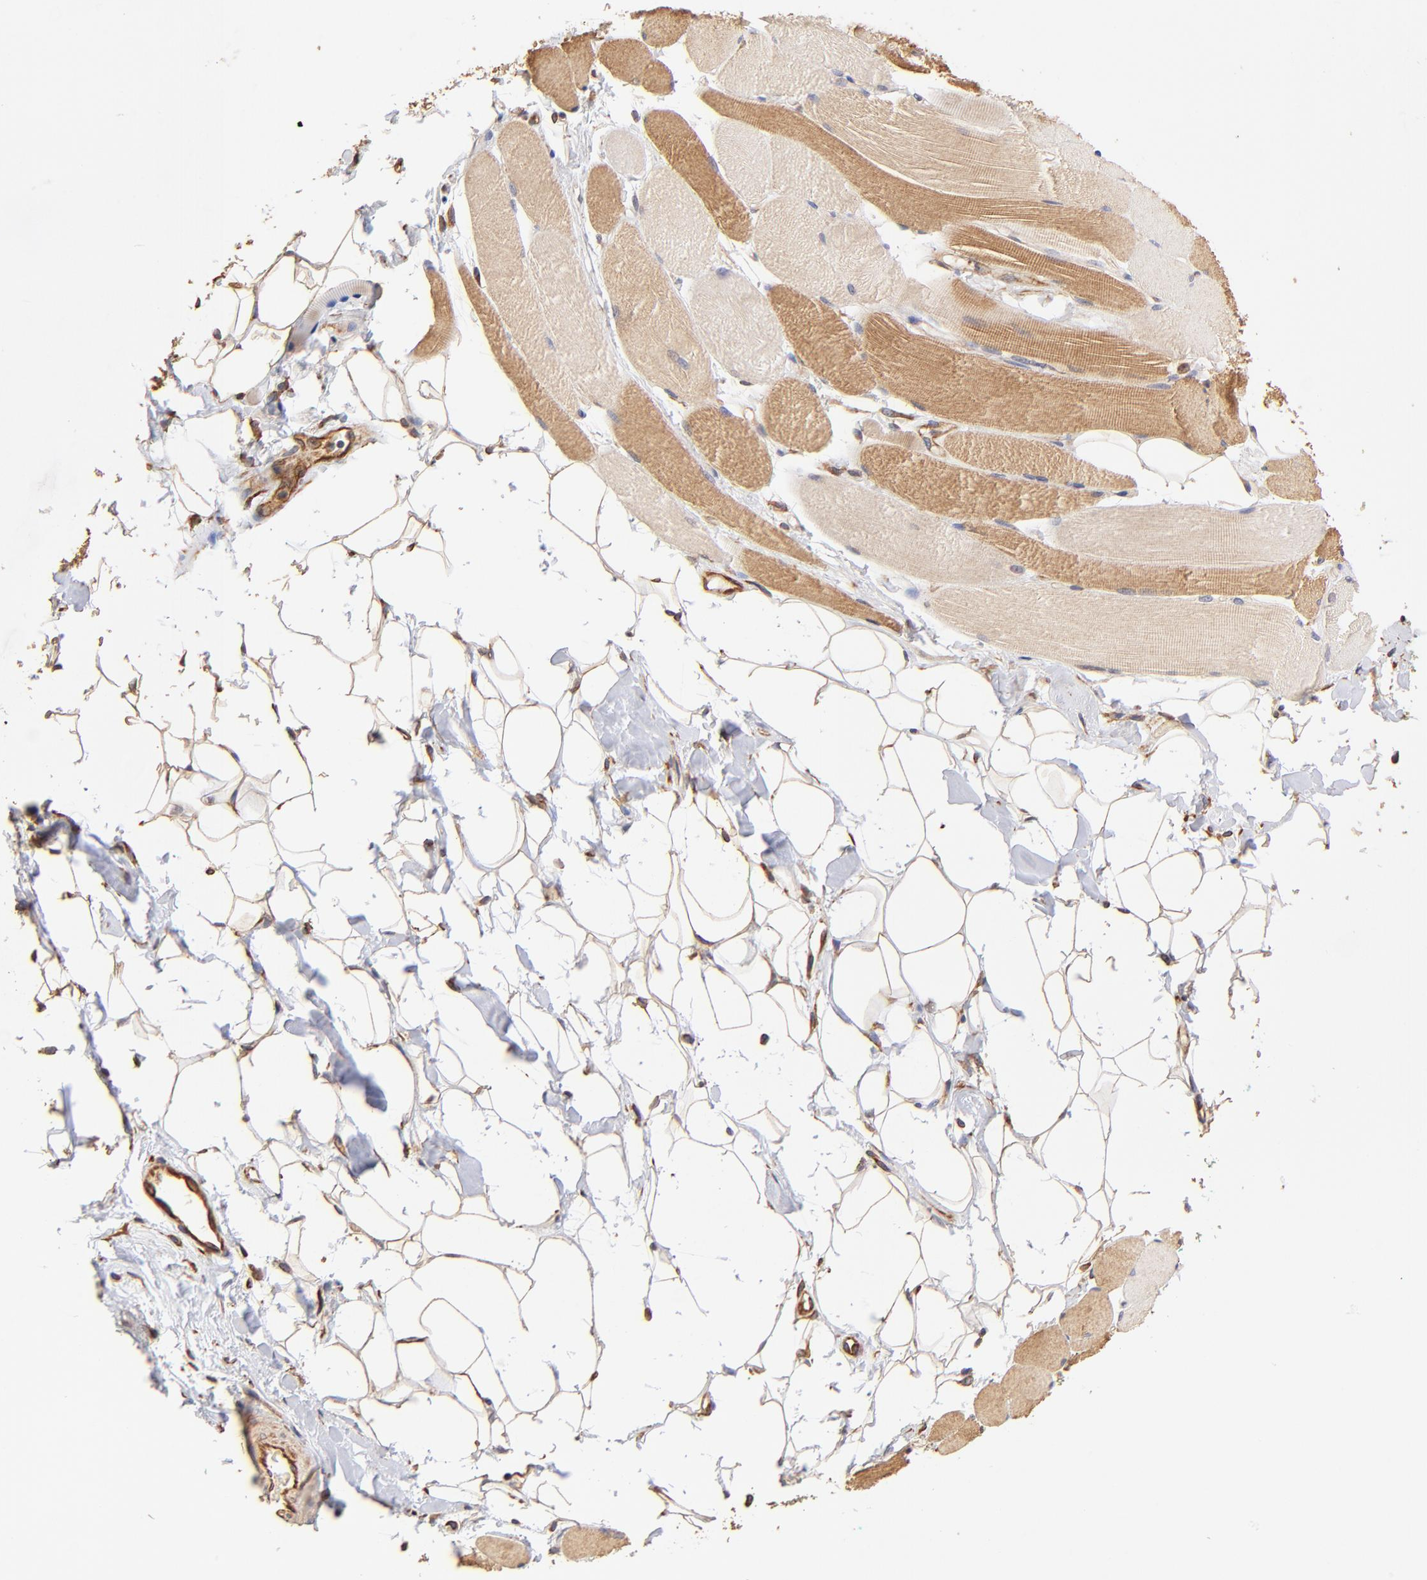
{"staining": {"intensity": "moderate", "quantity": "25%-75%", "location": "cytoplasmic/membranous"}, "tissue": "skeletal muscle", "cell_type": "Myocytes", "image_type": "normal", "snomed": [{"axis": "morphology", "description": "Normal tissue, NOS"}, {"axis": "topography", "description": "Skeletal muscle"}, {"axis": "topography", "description": "Peripheral nerve tissue"}], "caption": "Protein staining demonstrates moderate cytoplasmic/membranous staining in approximately 25%-75% of myocytes in normal skeletal muscle. (DAB (3,3'-diaminobenzidine) = brown stain, brightfield microscopy at high magnification).", "gene": "TNFAIP3", "patient": {"sex": "female", "age": 84}}